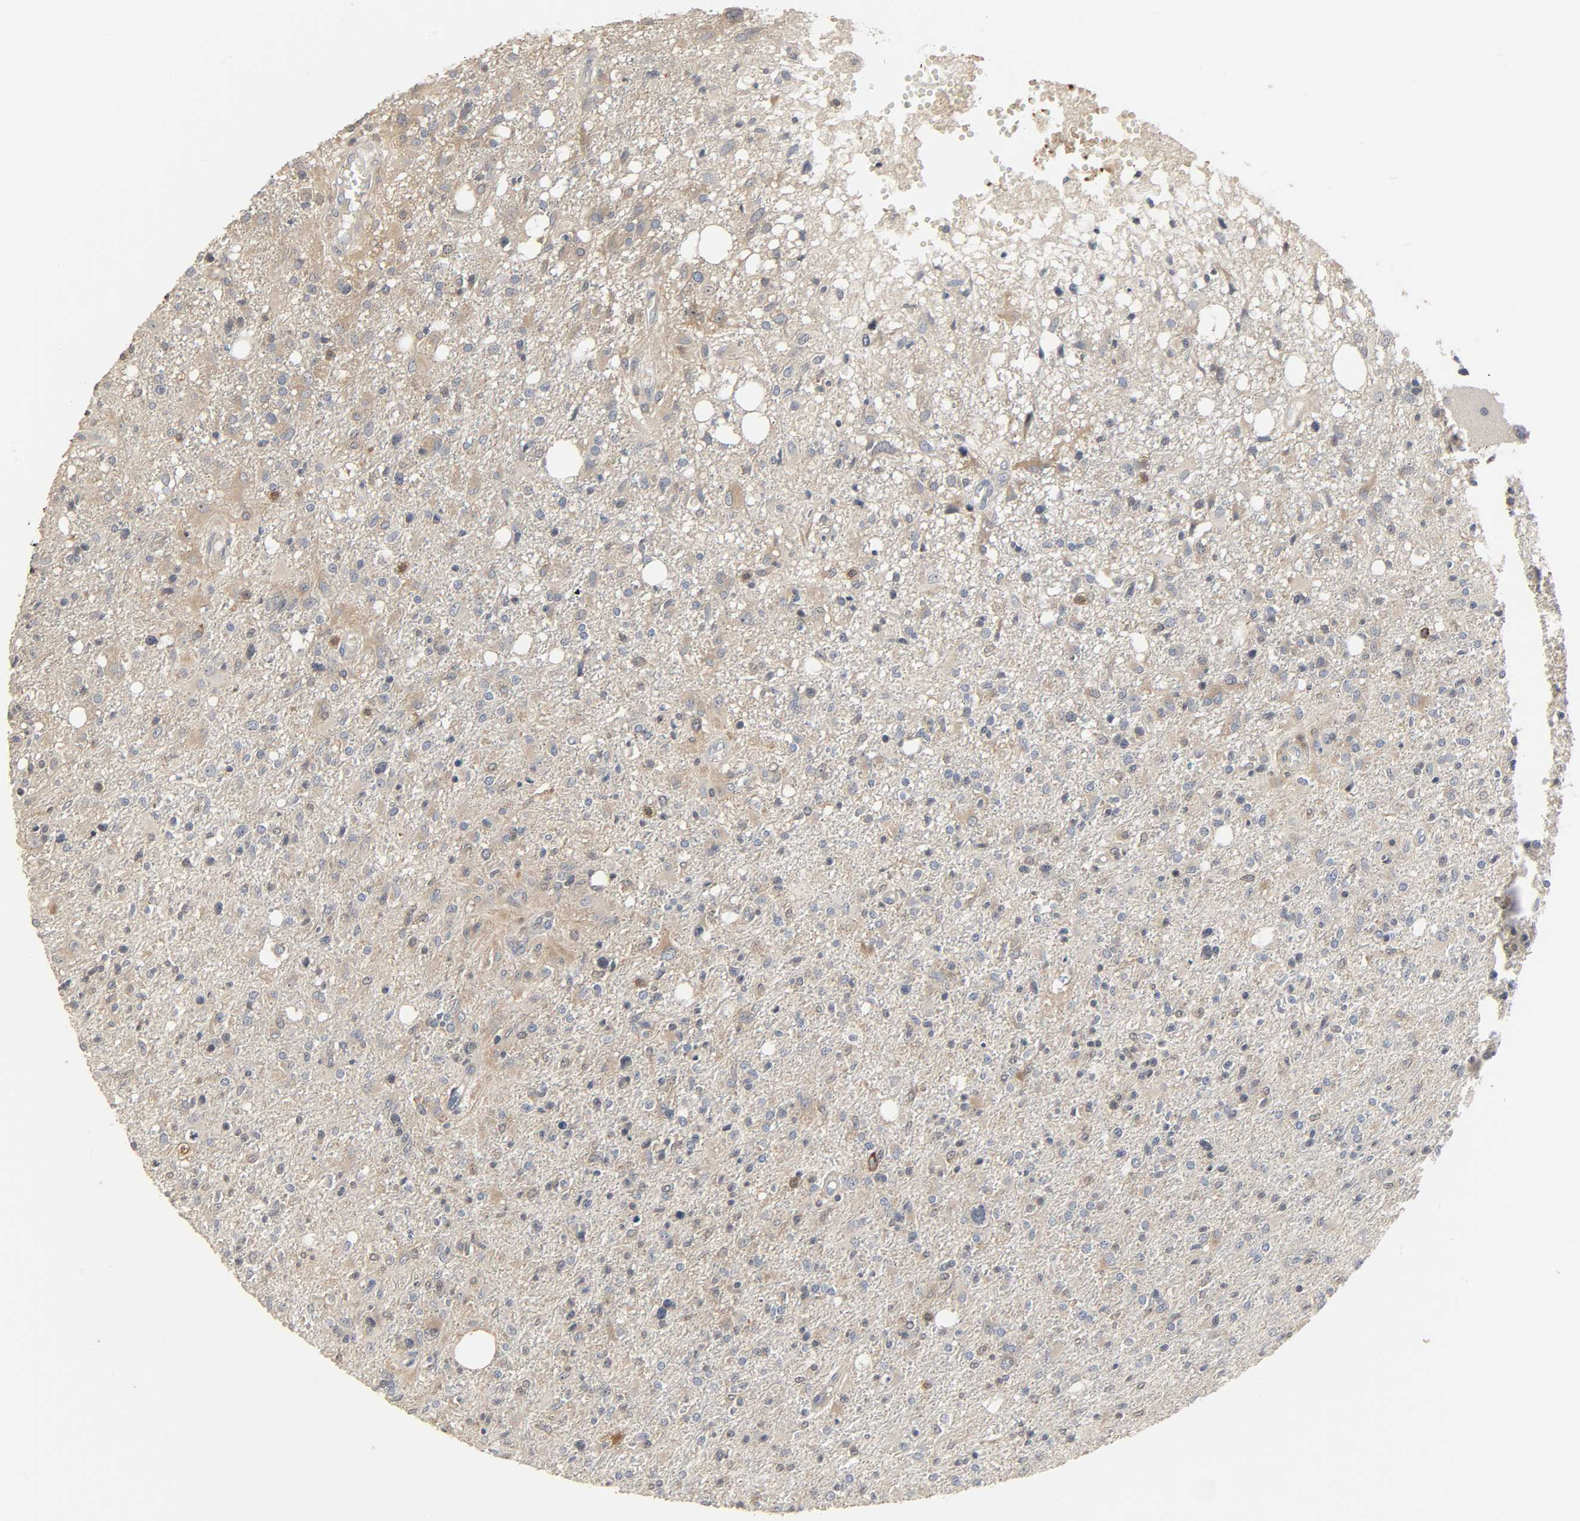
{"staining": {"intensity": "moderate", "quantity": "25%-75%", "location": "cytoplasmic/membranous,nuclear"}, "tissue": "glioma", "cell_type": "Tumor cells", "image_type": "cancer", "snomed": [{"axis": "morphology", "description": "Glioma, malignant, High grade"}, {"axis": "topography", "description": "Cerebral cortex"}], "caption": "The immunohistochemical stain shows moderate cytoplasmic/membranous and nuclear staining in tumor cells of glioma tissue. The protein is shown in brown color, while the nuclei are stained blue.", "gene": "PLEKHA2", "patient": {"sex": "male", "age": 76}}